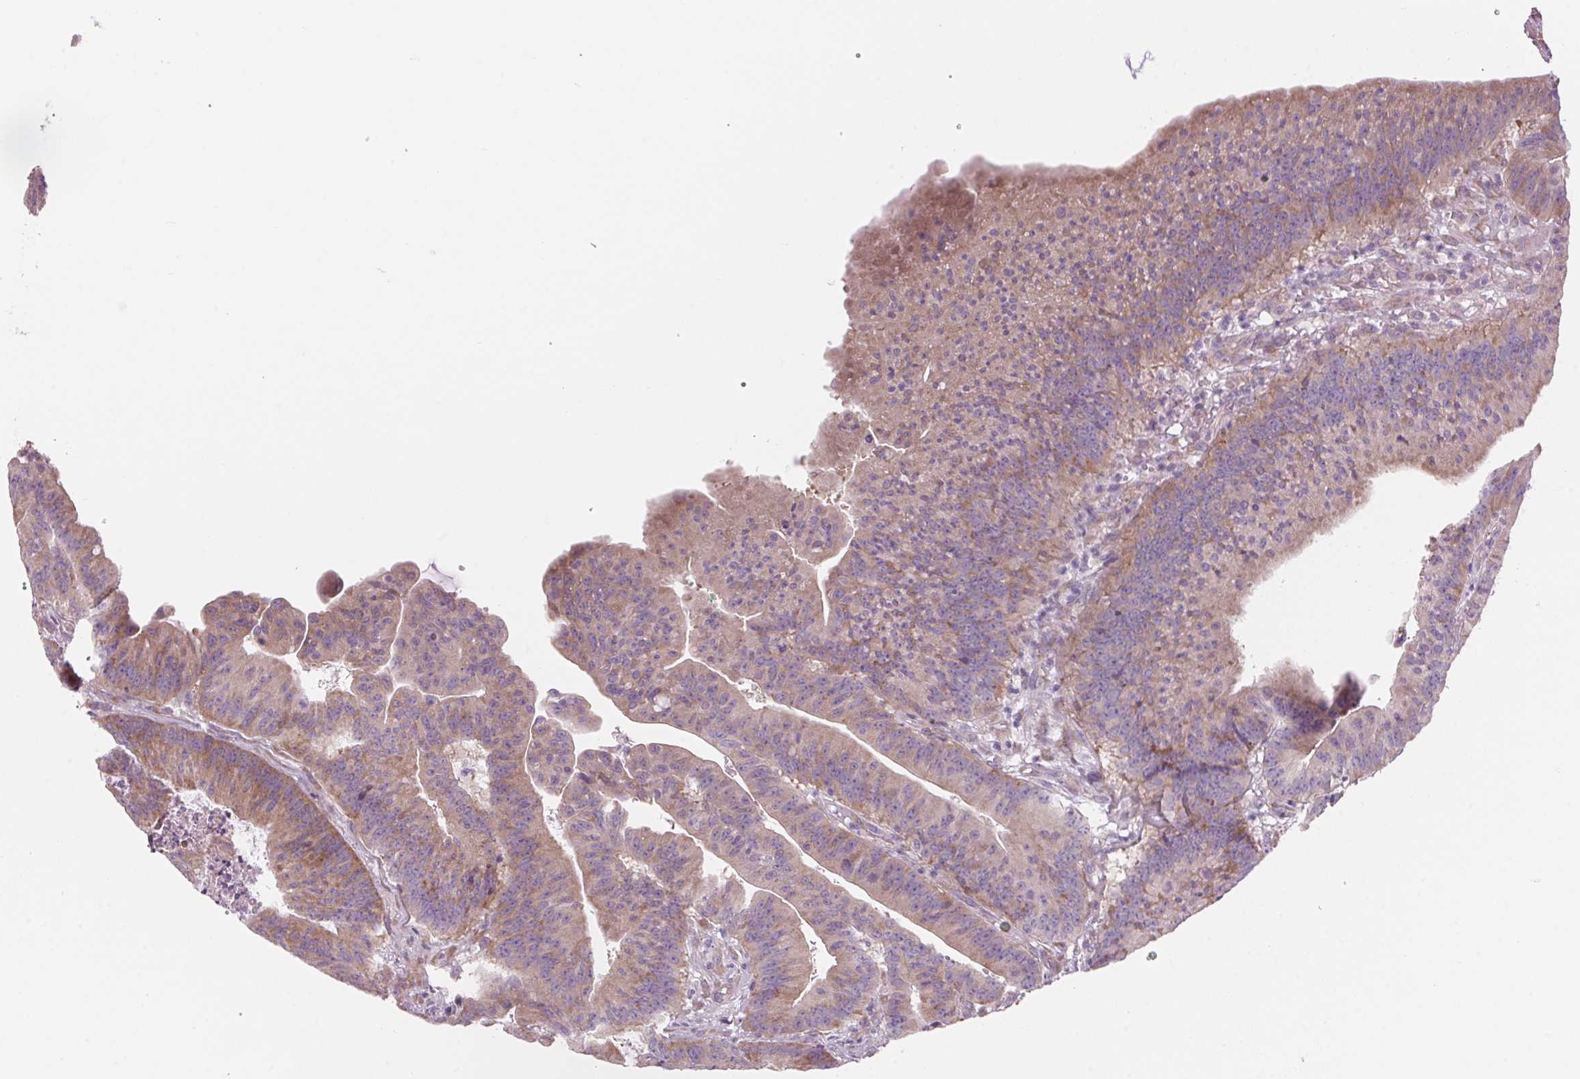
{"staining": {"intensity": "weak", "quantity": ">75%", "location": "cytoplasmic/membranous"}, "tissue": "colorectal cancer", "cell_type": "Tumor cells", "image_type": "cancer", "snomed": [{"axis": "morphology", "description": "Adenocarcinoma, NOS"}, {"axis": "topography", "description": "Colon"}], "caption": "Tumor cells demonstrate low levels of weak cytoplasmic/membranous staining in about >75% of cells in adenocarcinoma (colorectal). The staining was performed using DAB, with brown indicating positive protein expression. Nuclei are stained blue with hematoxylin.", "gene": "GNMT", "patient": {"sex": "female", "age": 78}}